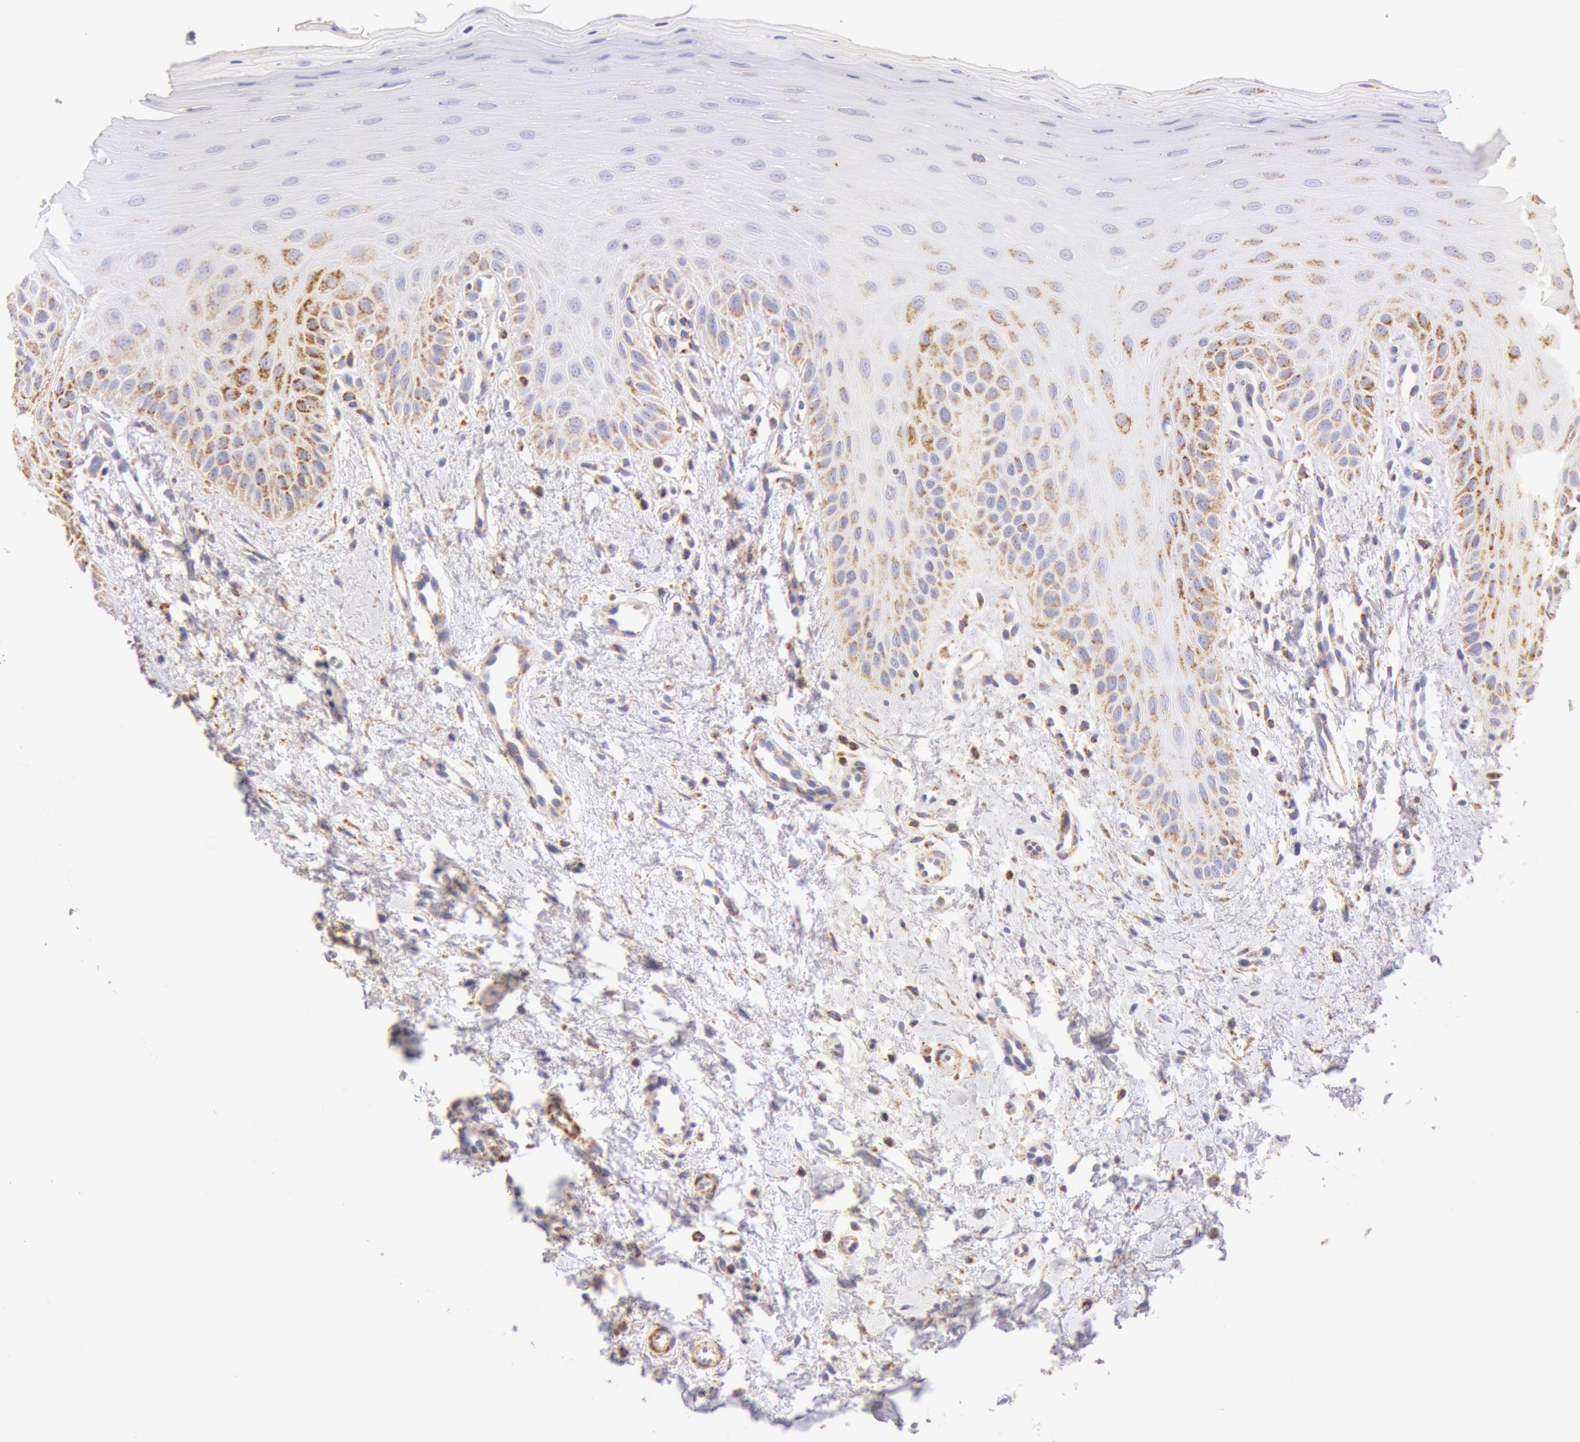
{"staining": {"intensity": "weak", "quantity": "<25%", "location": "cytoplasmic/membranous"}, "tissue": "oral mucosa", "cell_type": "Squamous epithelial cells", "image_type": "normal", "snomed": [{"axis": "morphology", "description": "Normal tissue, NOS"}, {"axis": "topography", "description": "Oral tissue"}], "caption": "High magnification brightfield microscopy of unremarkable oral mucosa stained with DAB (brown) and counterstained with hematoxylin (blue): squamous epithelial cells show no significant staining. Brightfield microscopy of immunohistochemistry stained with DAB (brown) and hematoxylin (blue), captured at high magnification.", "gene": "ATP5F1B", "patient": {"sex": "female", "age": 23}}